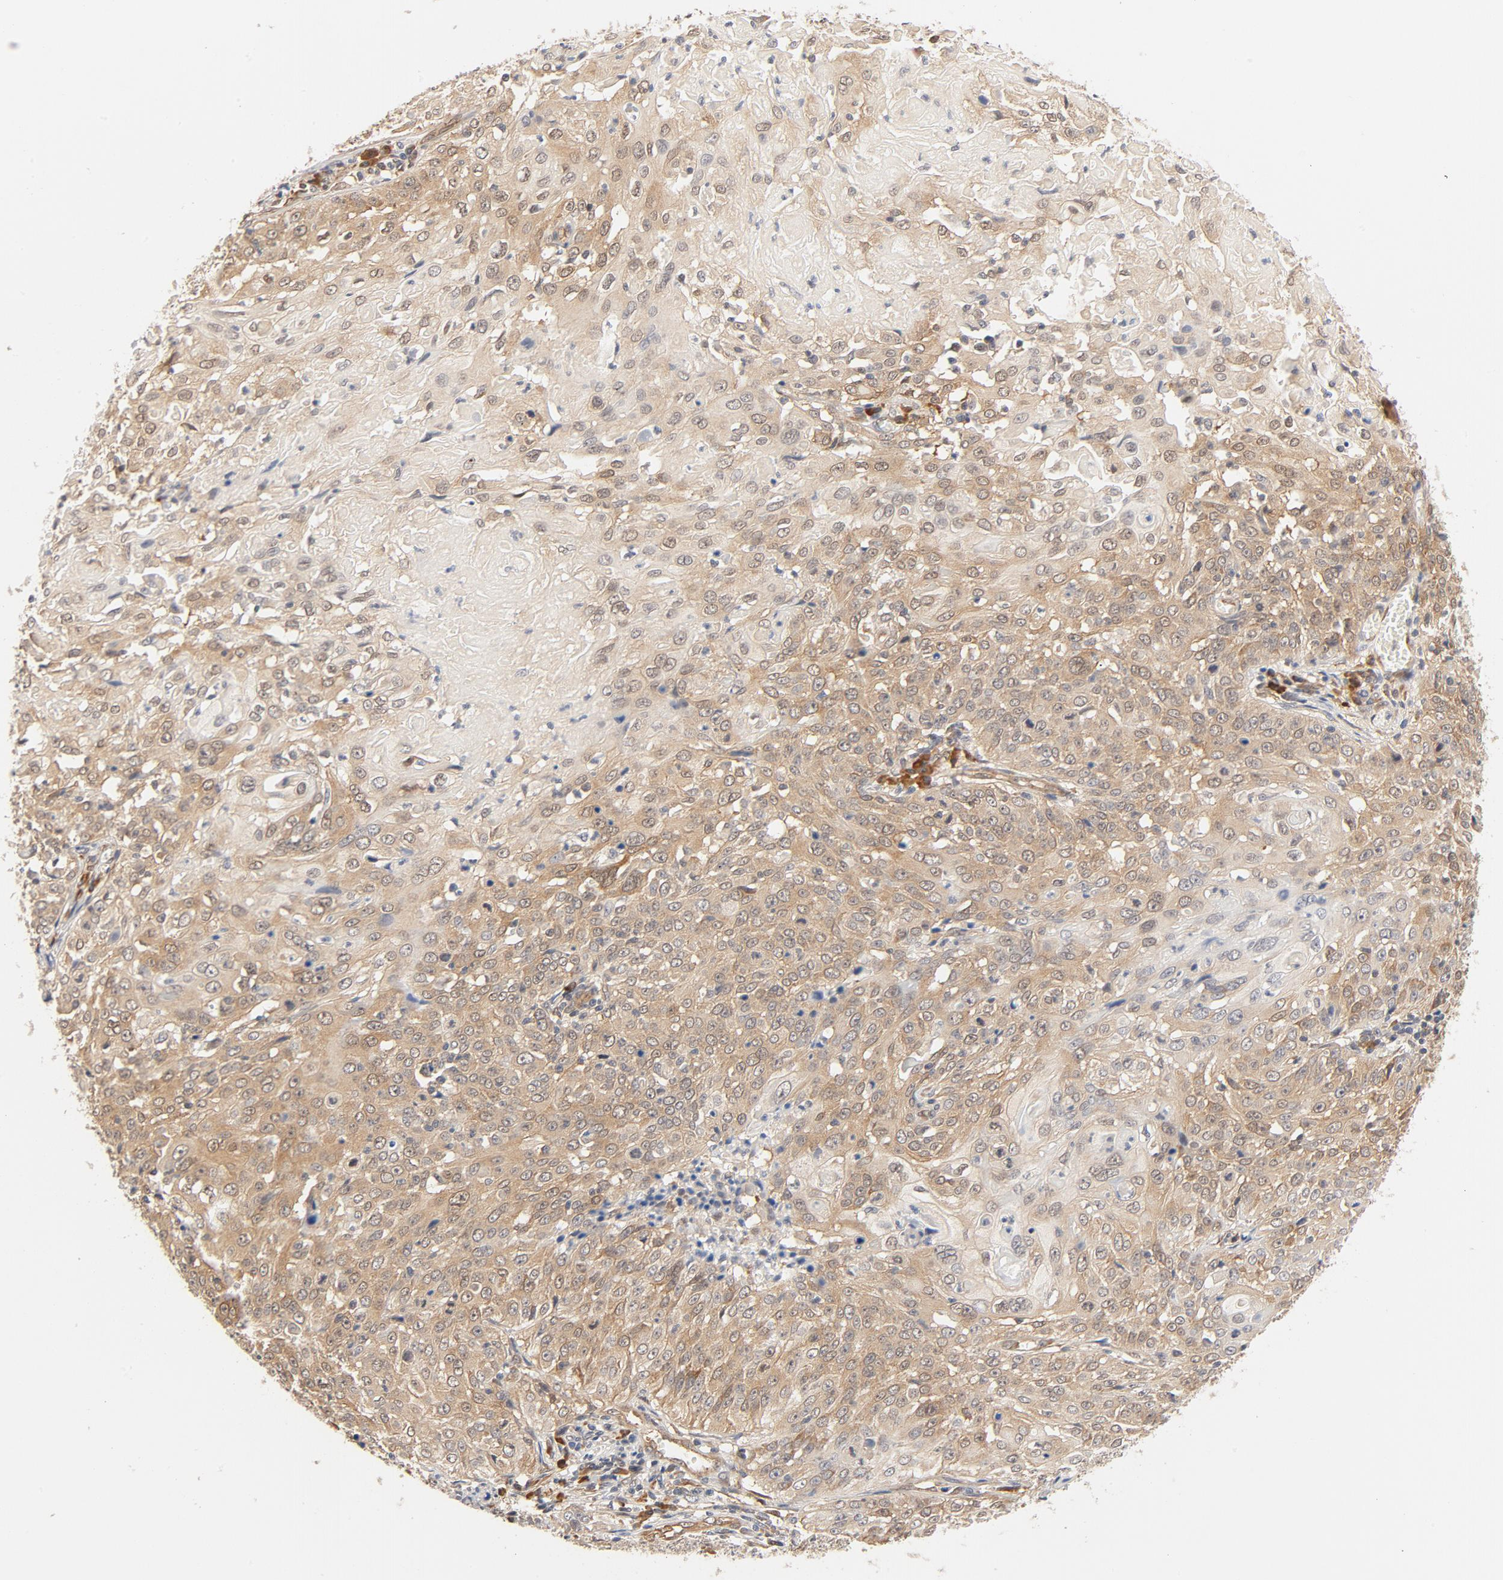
{"staining": {"intensity": "moderate", "quantity": ">75%", "location": "cytoplasmic/membranous"}, "tissue": "cervical cancer", "cell_type": "Tumor cells", "image_type": "cancer", "snomed": [{"axis": "morphology", "description": "Squamous cell carcinoma, NOS"}, {"axis": "topography", "description": "Cervix"}], "caption": "Cervical cancer stained with DAB IHC demonstrates medium levels of moderate cytoplasmic/membranous expression in approximately >75% of tumor cells. Using DAB (3,3'-diaminobenzidine) (brown) and hematoxylin (blue) stains, captured at high magnification using brightfield microscopy.", "gene": "EIF4E", "patient": {"sex": "female", "age": 39}}